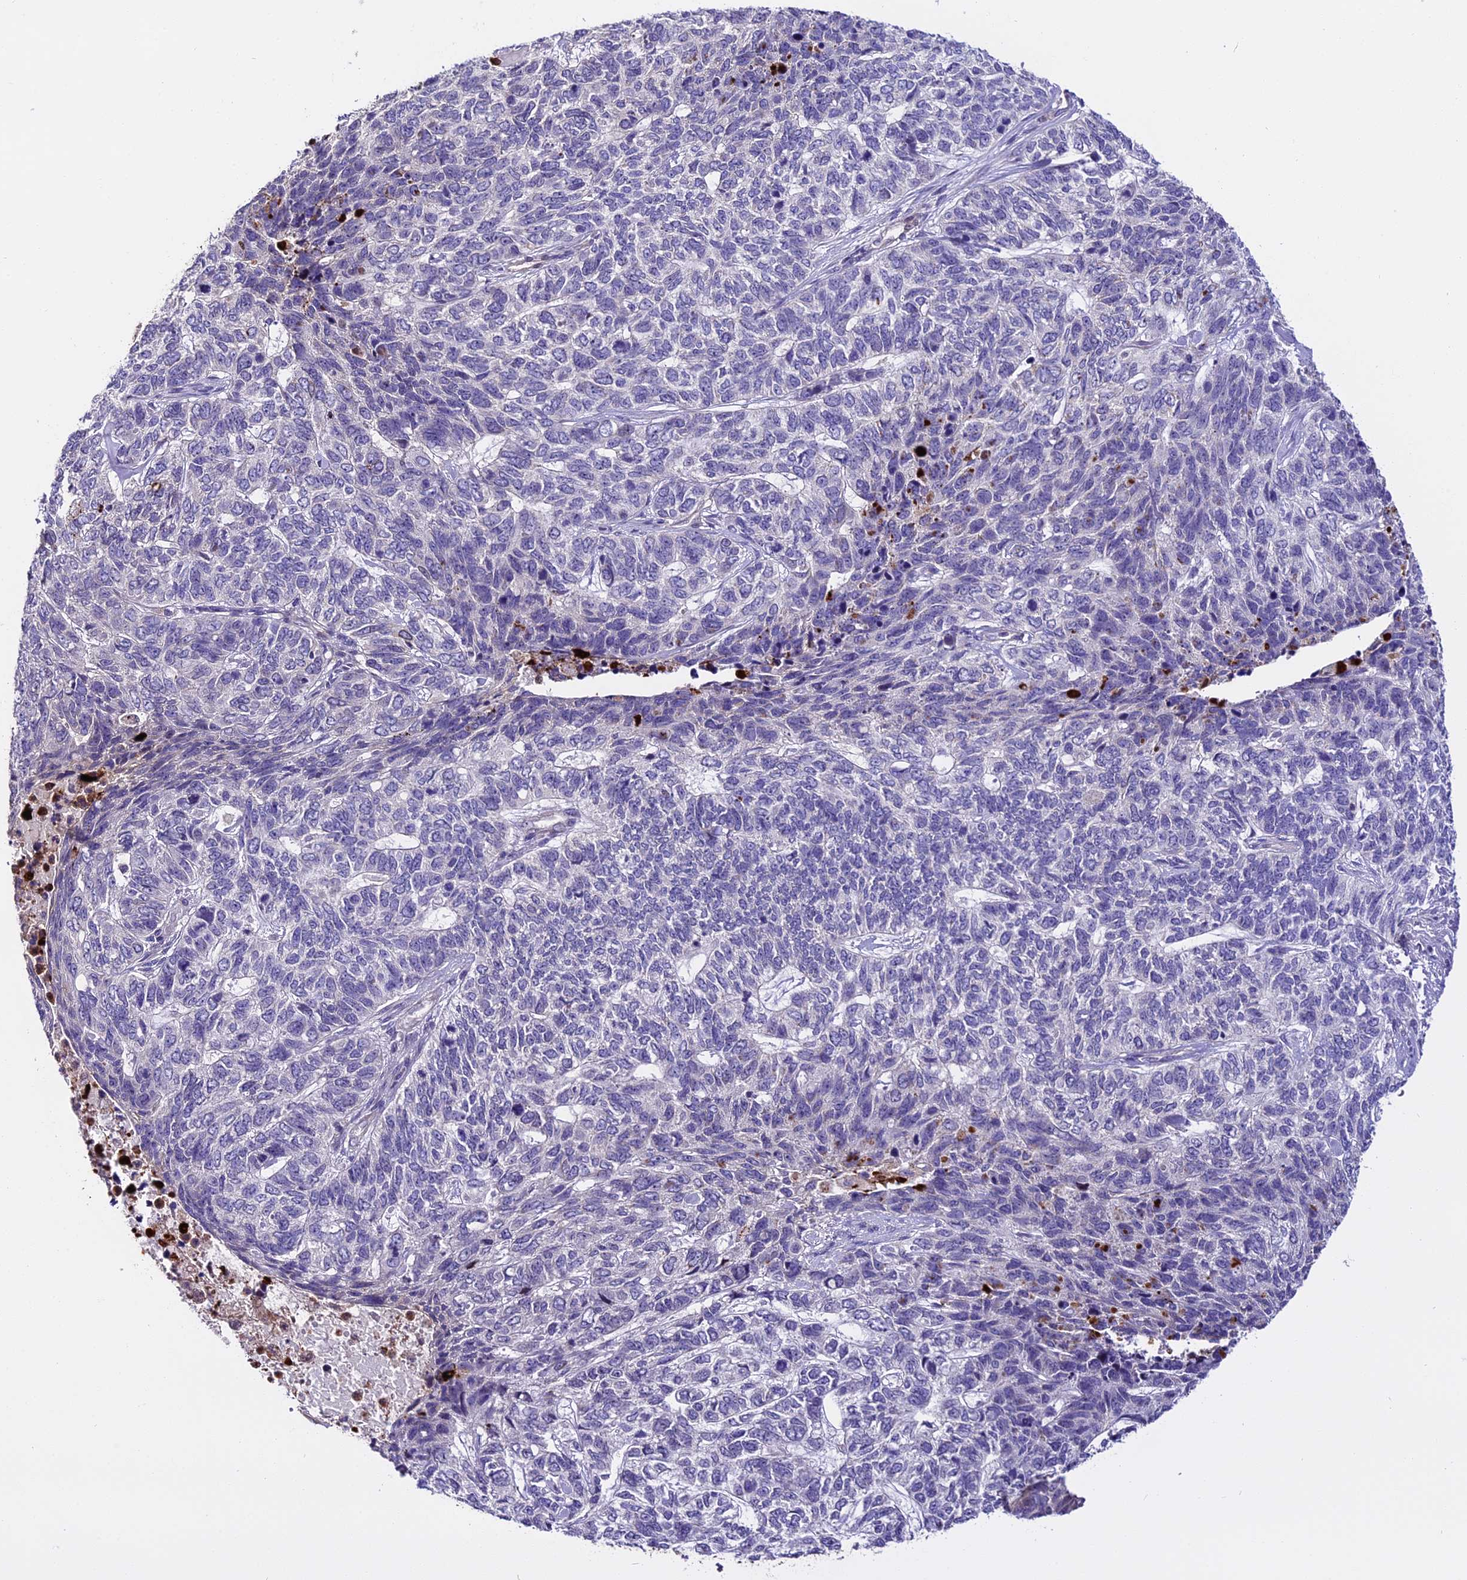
{"staining": {"intensity": "negative", "quantity": "none", "location": "none"}, "tissue": "skin cancer", "cell_type": "Tumor cells", "image_type": "cancer", "snomed": [{"axis": "morphology", "description": "Basal cell carcinoma"}, {"axis": "topography", "description": "Skin"}], "caption": "The micrograph shows no significant staining in tumor cells of basal cell carcinoma (skin).", "gene": "MAP3K7CL", "patient": {"sex": "female", "age": 65}}